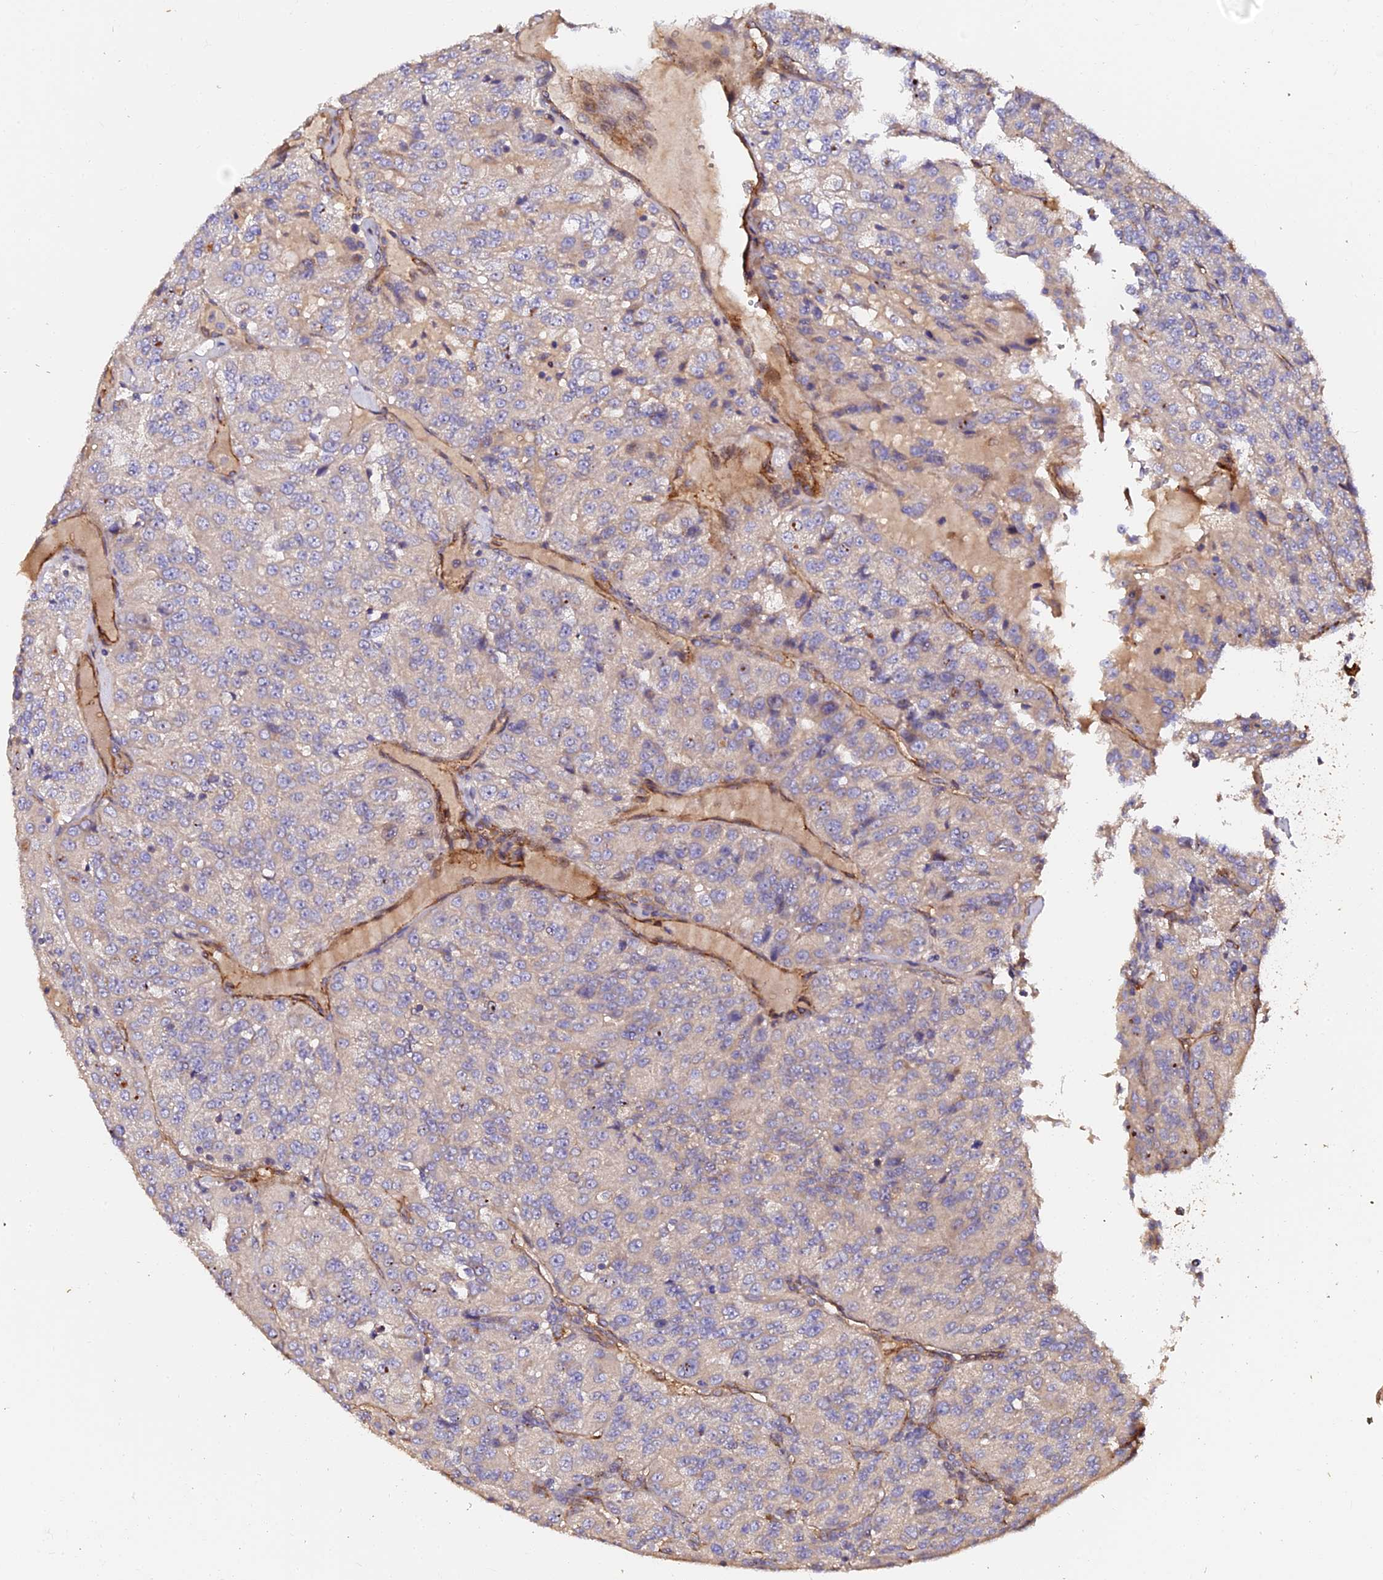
{"staining": {"intensity": "weak", "quantity": "25%-75%", "location": "cytoplasmic/membranous"}, "tissue": "renal cancer", "cell_type": "Tumor cells", "image_type": "cancer", "snomed": [{"axis": "morphology", "description": "Adenocarcinoma, NOS"}, {"axis": "topography", "description": "Kidney"}], "caption": "Tumor cells reveal low levels of weak cytoplasmic/membranous expression in approximately 25%-75% of cells in renal cancer.", "gene": "TDO2", "patient": {"sex": "female", "age": 63}}